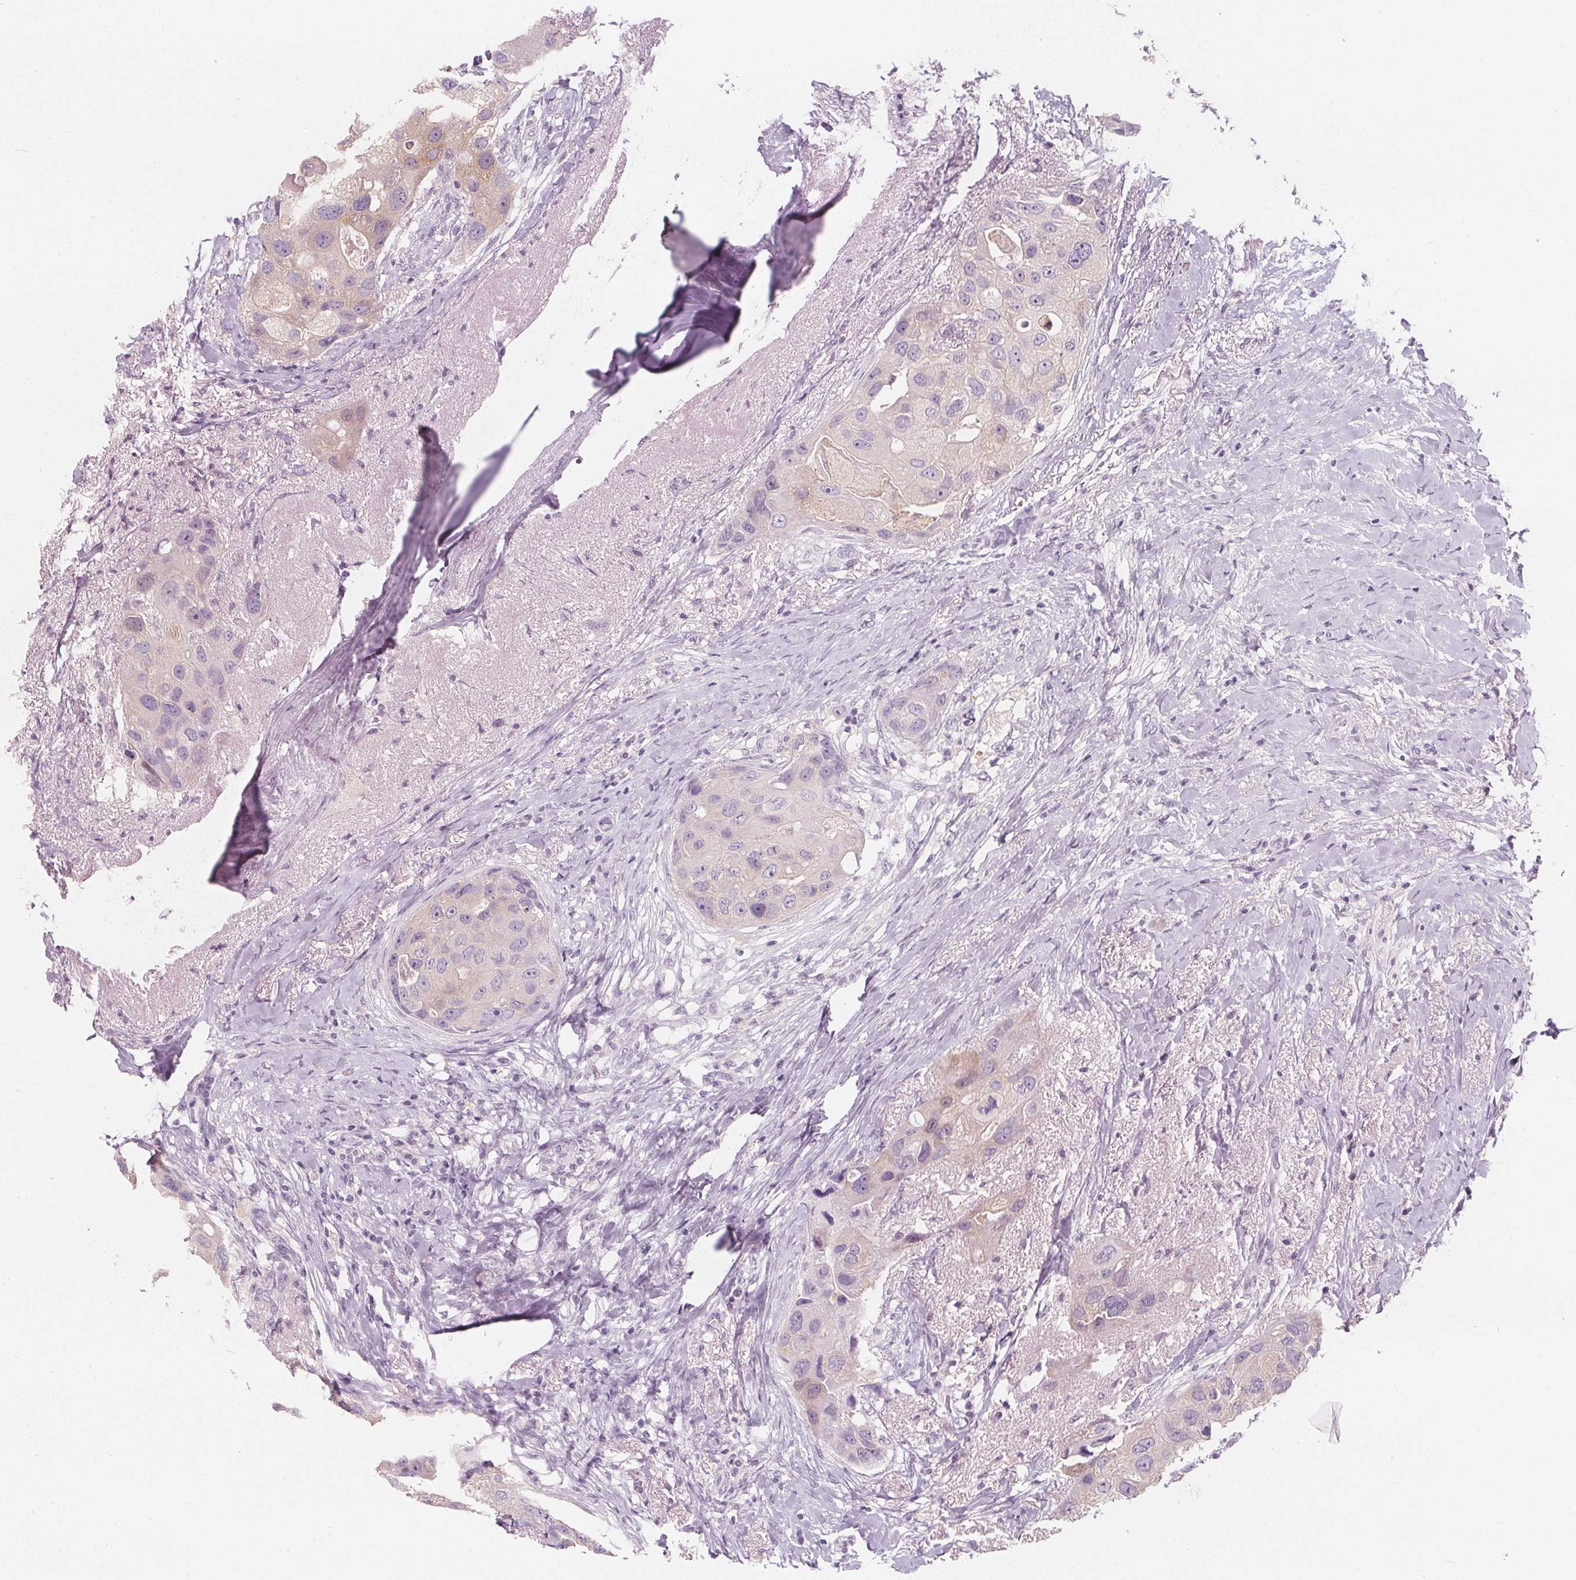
{"staining": {"intensity": "negative", "quantity": "none", "location": "none"}, "tissue": "breast cancer", "cell_type": "Tumor cells", "image_type": "cancer", "snomed": [{"axis": "morphology", "description": "Duct carcinoma"}, {"axis": "topography", "description": "Breast"}], "caption": "Human breast cancer stained for a protein using IHC reveals no positivity in tumor cells.", "gene": "UGP2", "patient": {"sex": "female", "age": 43}}